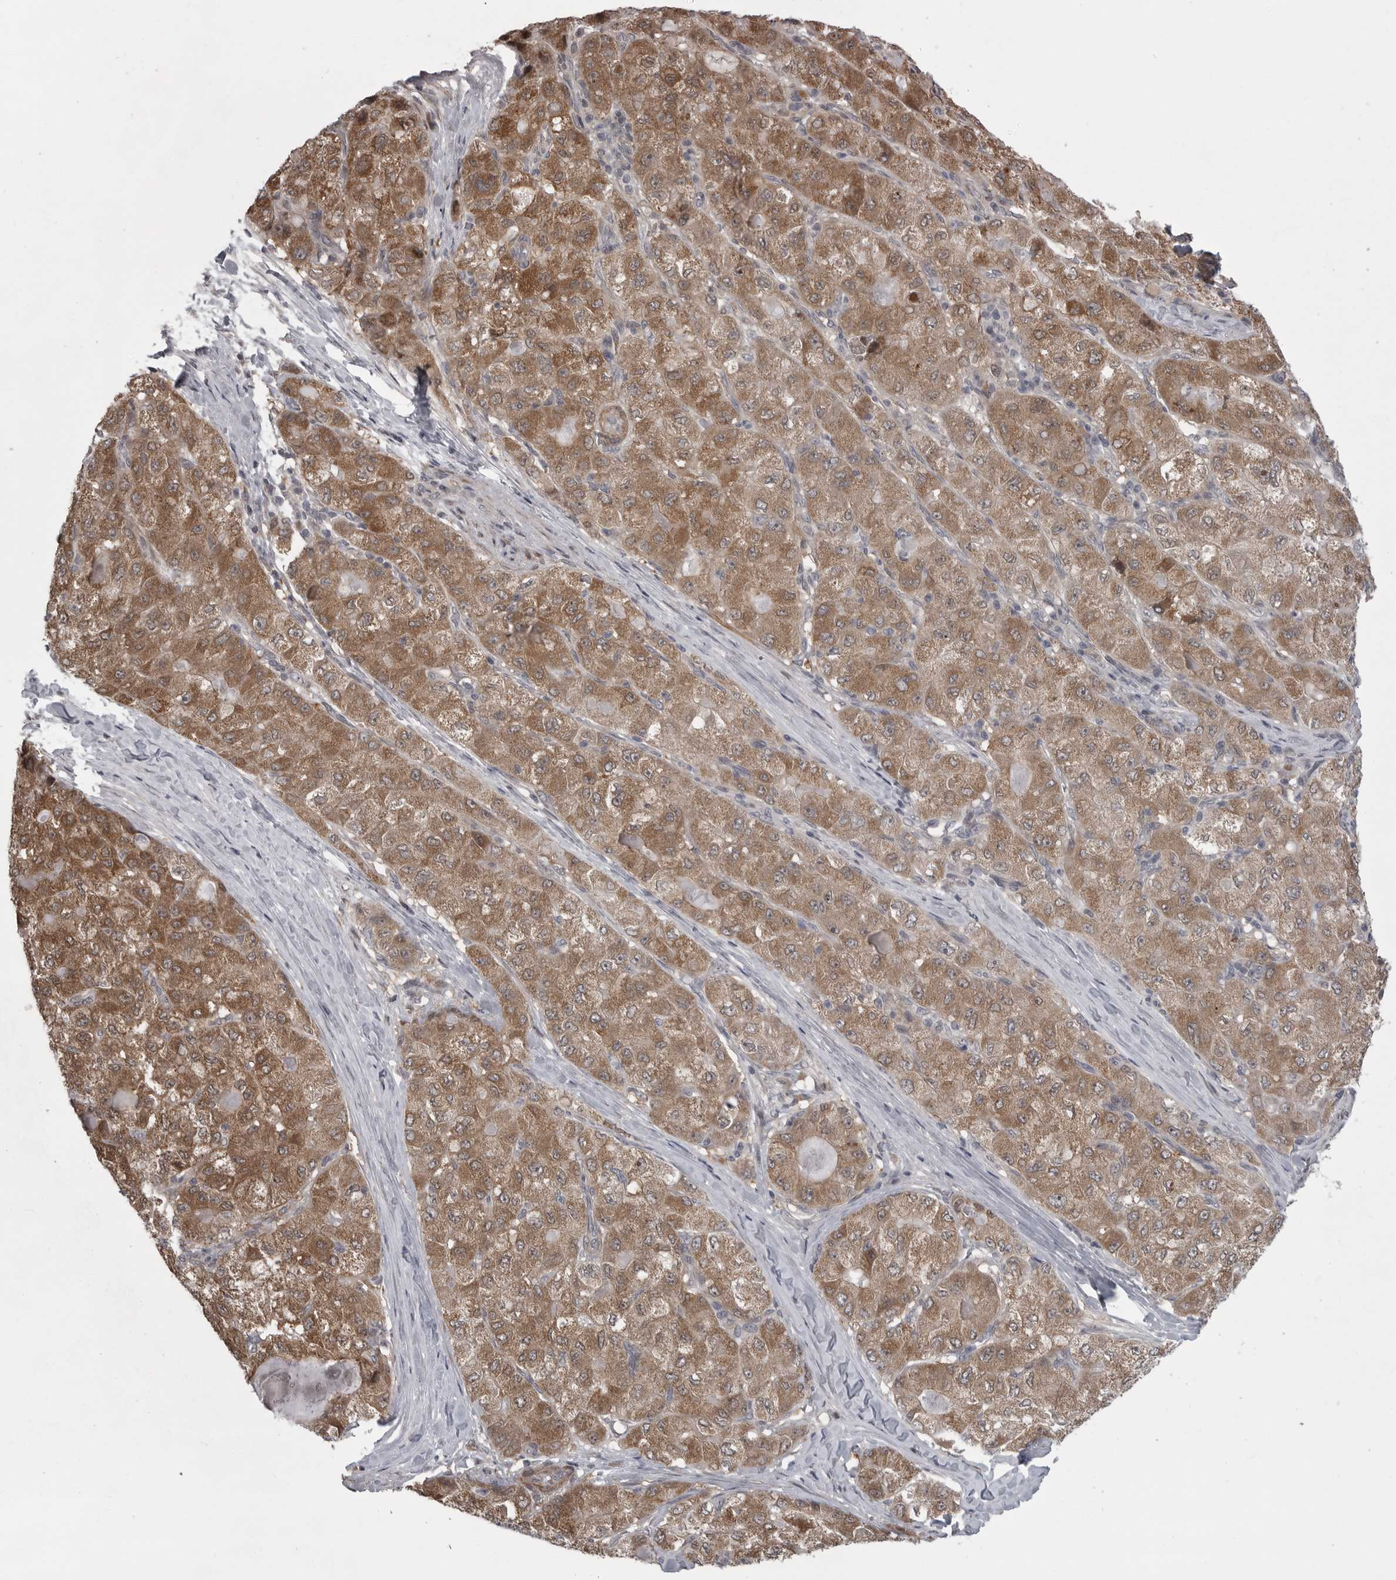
{"staining": {"intensity": "moderate", "quantity": ">75%", "location": "cytoplasmic/membranous"}, "tissue": "liver cancer", "cell_type": "Tumor cells", "image_type": "cancer", "snomed": [{"axis": "morphology", "description": "Carcinoma, Hepatocellular, NOS"}, {"axis": "topography", "description": "Liver"}], "caption": "This image exhibits IHC staining of liver cancer (hepatocellular carcinoma), with medium moderate cytoplasmic/membranous positivity in approximately >75% of tumor cells.", "gene": "PPP1R9A", "patient": {"sex": "male", "age": 80}}